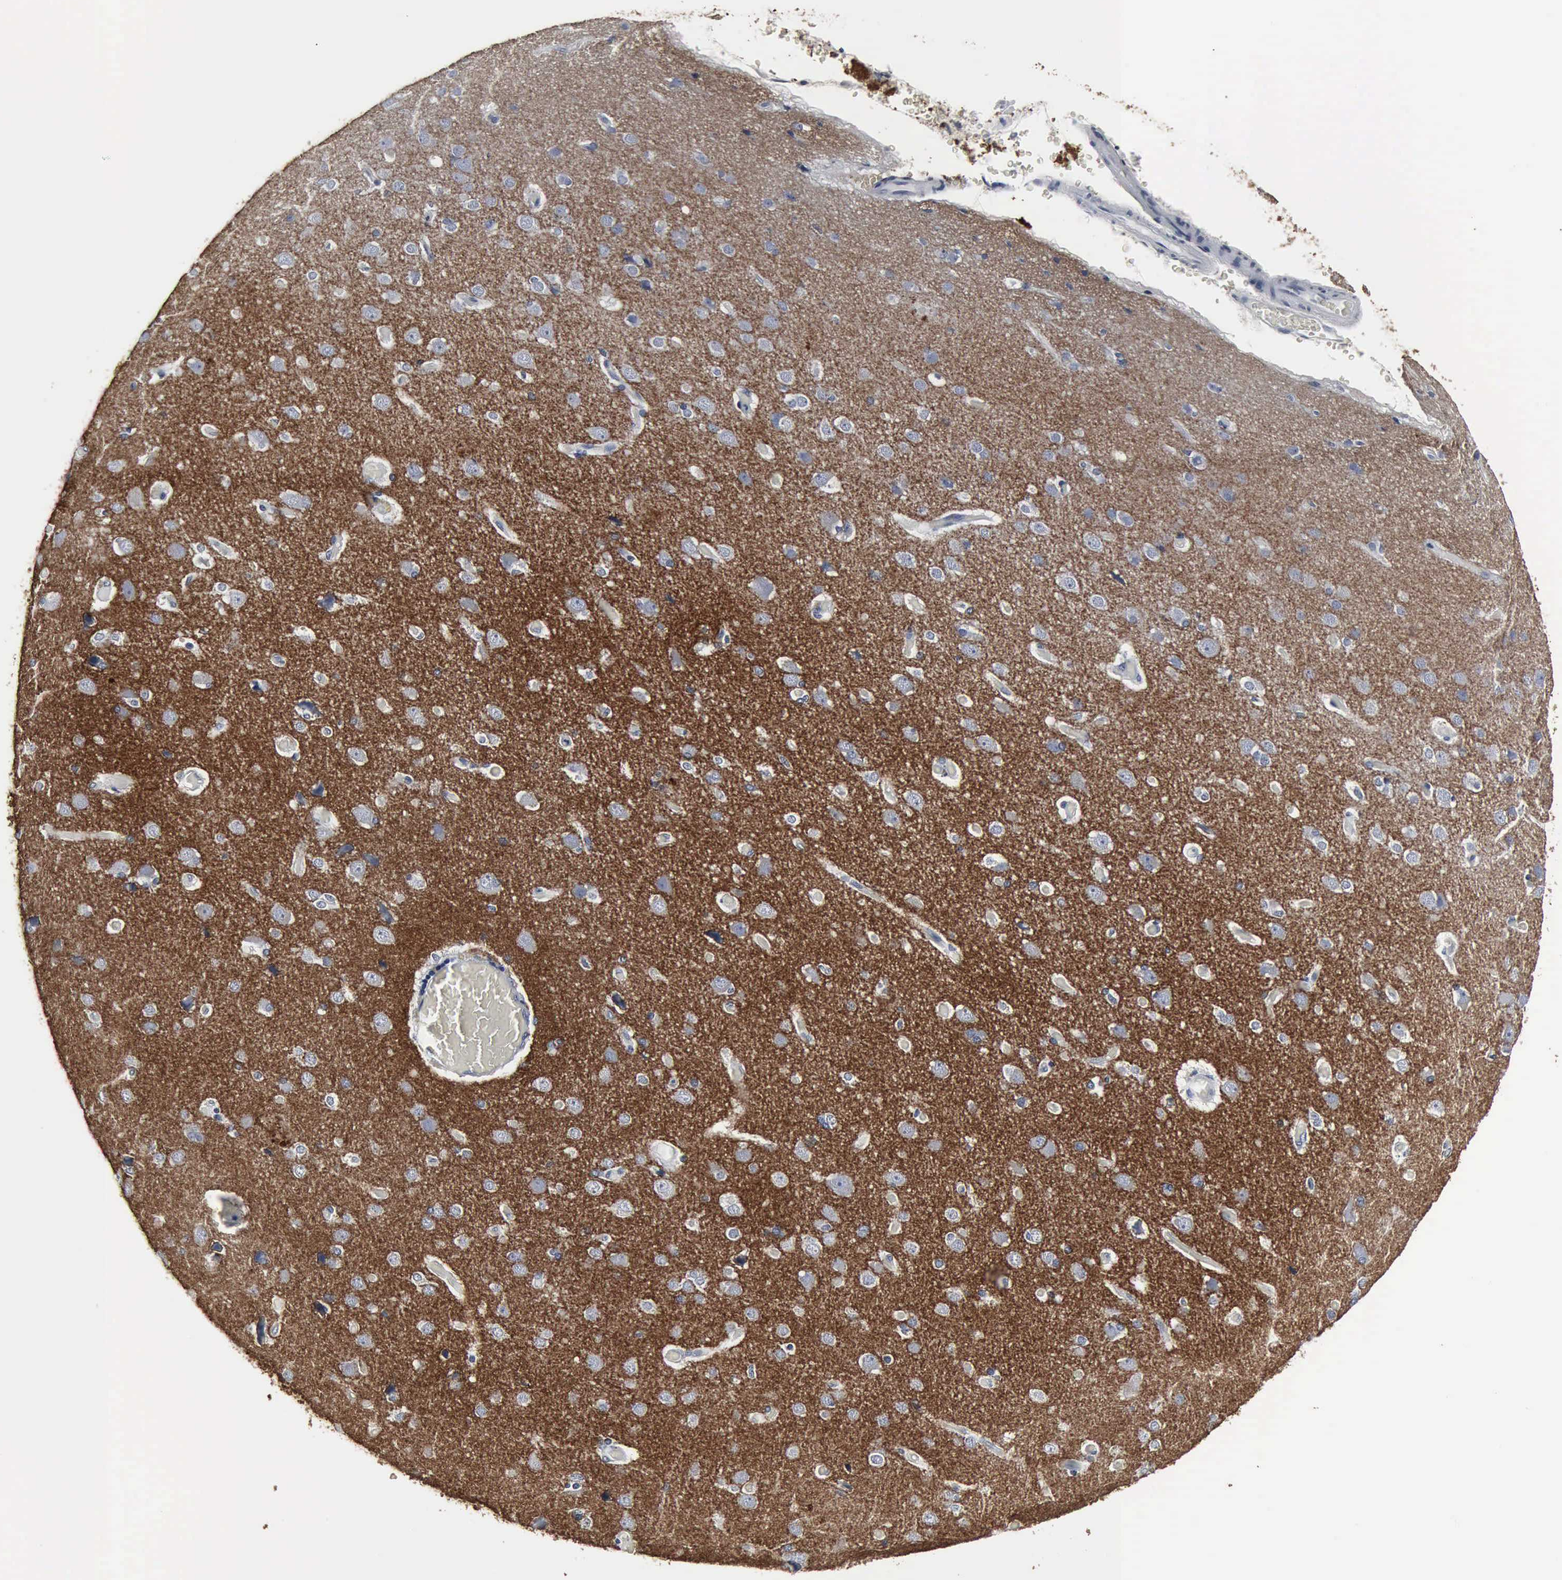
{"staining": {"intensity": "negative", "quantity": "none", "location": "none"}, "tissue": "cerebral cortex", "cell_type": "Endothelial cells", "image_type": "normal", "snomed": [{"axis": "morphology", "description": "Normal tissue, NOS"}, {"axis": "morphology", "description": "Glioma, malignant, High grade"}, {"axis": "topography", "description": "Cerebral cortex"}], "caption": "The immunohistochemistry (IHC) image has no significant staining in endothelial cells of cerebral cortex. (DAB (3,3'-diaminobenzidine) immunohistochemistry visualized using brightfield microscopy, high magnification).", "gene": "SNAP25", "patient": {"sex": "male", "age": 77}}